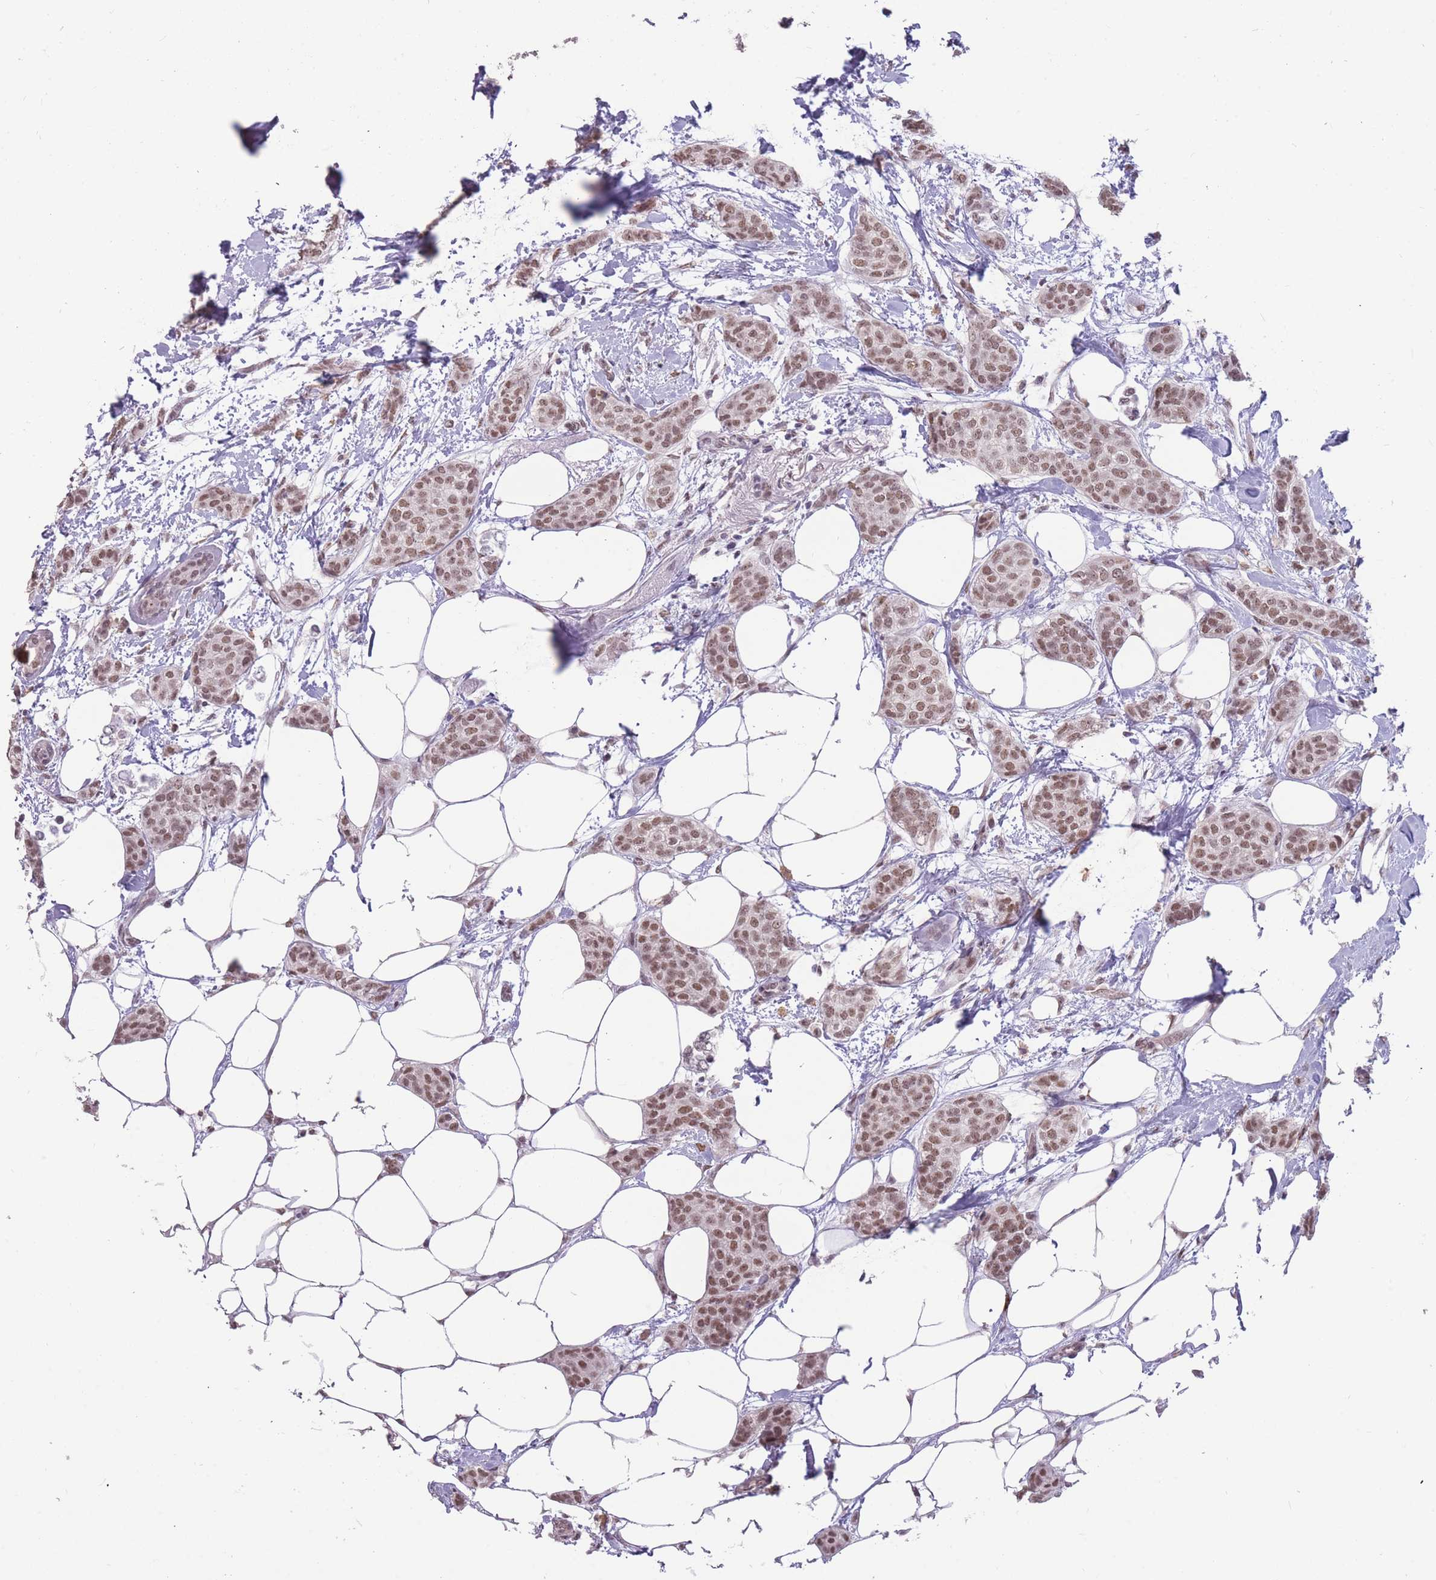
{"staining": {"intensity": "moderate", "quantity": ">75%", "location": "nuclear"}, "tissue": "breast cancer", "cell_type": "Tumor cells", "image_type": "cancer", "snomed": [{"axis": "morphology", "description": "Duct carcinoma"}, {"axis": "topography", "description": "Breast"}], "caption": "Moderate nuclear expression is identified in about >75% of tumor cells in breast invasive ductal carcinoma. (DAB (3,3'-diaminobenzidine) IHC, brown staining for protein, blue staining for nuclei).", "gene": "HNRNPUL1", "patient": {"sex": "female", "age": 72}}